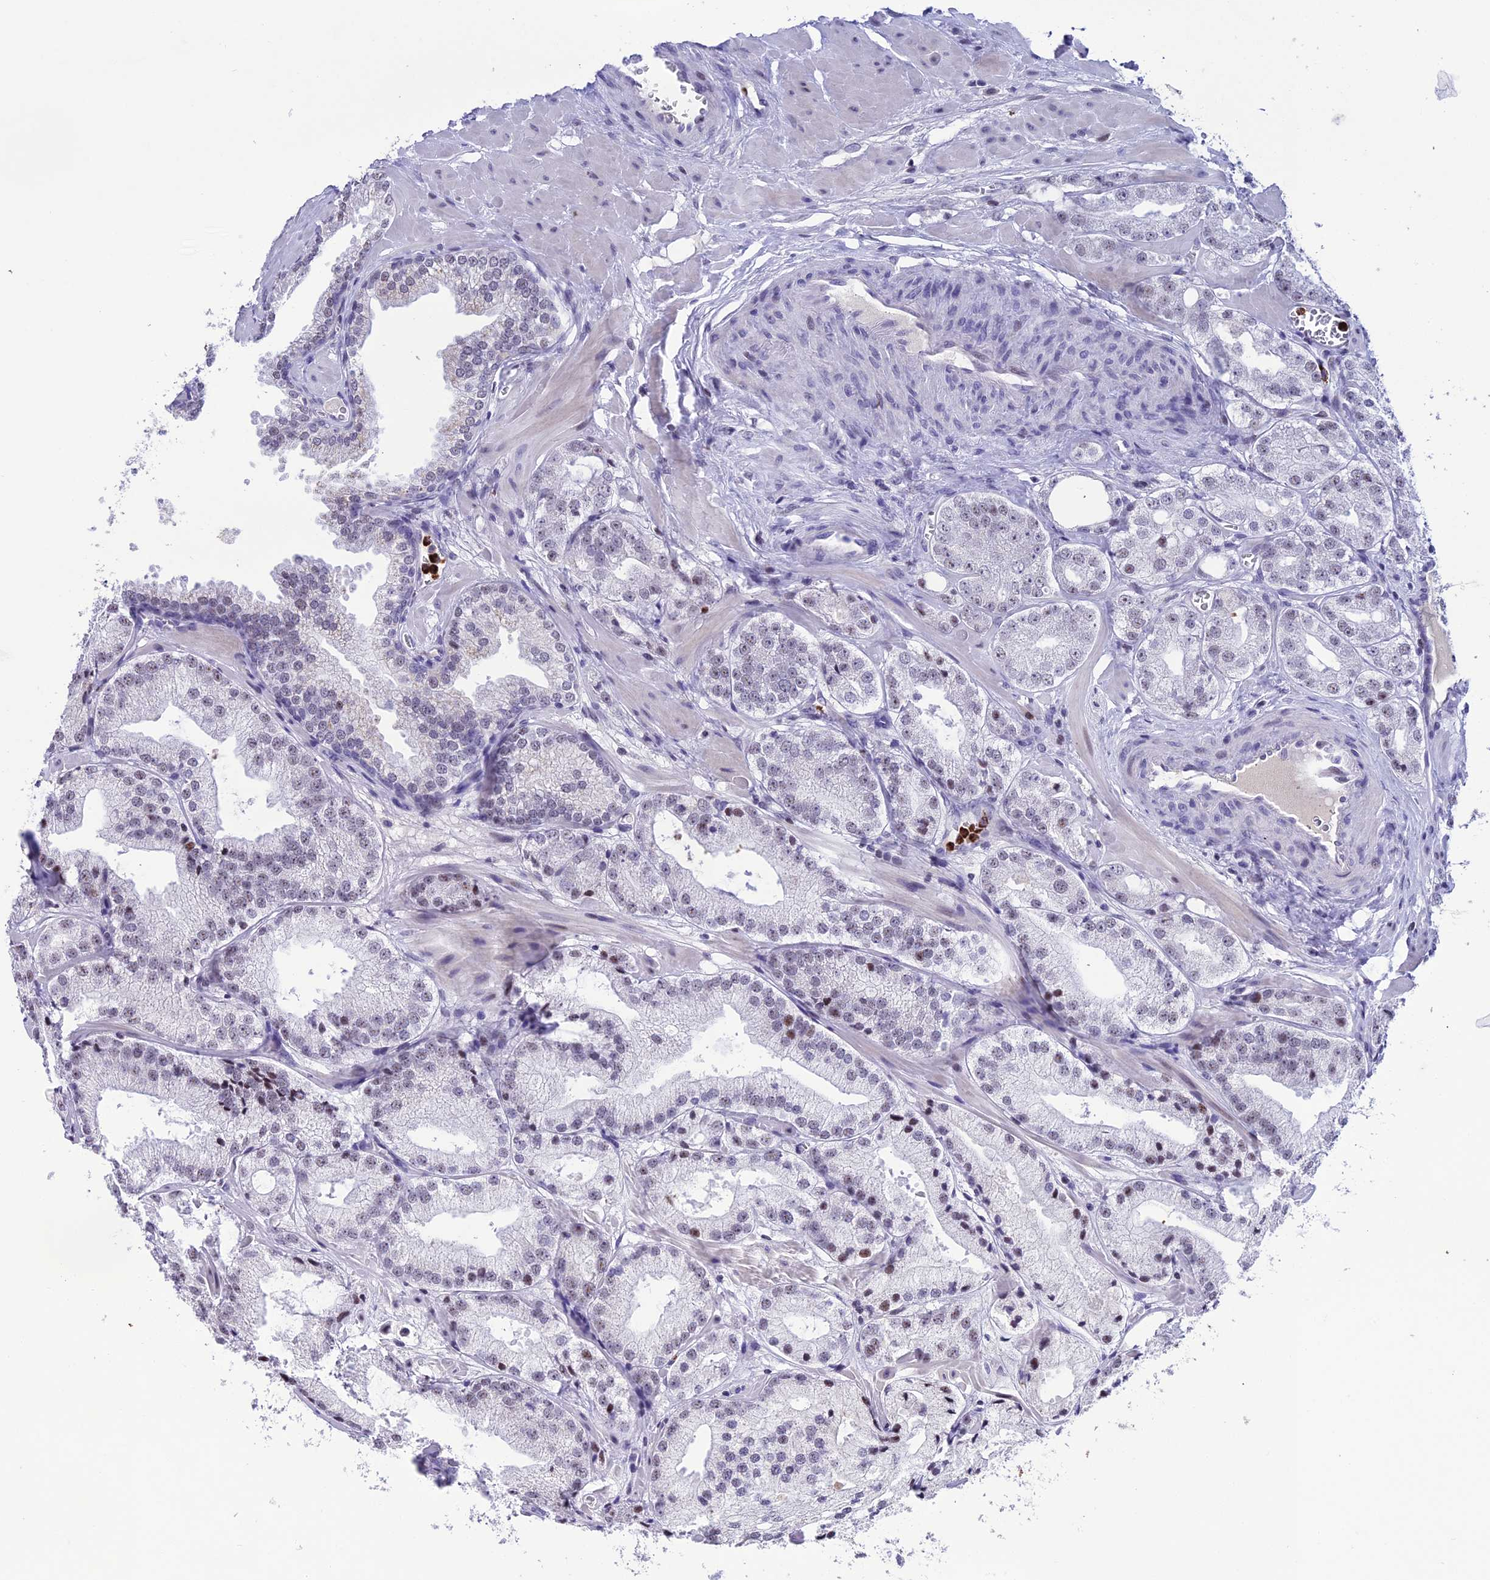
{"staining": {"intensity": "moderate", "quantity": "<25%", "location": "nuclear"}, "tissue": "prostate cancer", "cell_type": "Tumor cells", "image_type": "cancer", "snomed": [{"axis": "morphology", "description": "Adenocarcinoma, Low grade"}, {"axis": "topography", "description": "Prostate"}], "caption": "Low-grade adenocarcinoma (prostate) stained with immunohistochemistry exhibits moderate nuclear staining in about <25% of tumor cells.", "gene": "MFSD2B", "patient": {"sex": "male", "age": 60}}